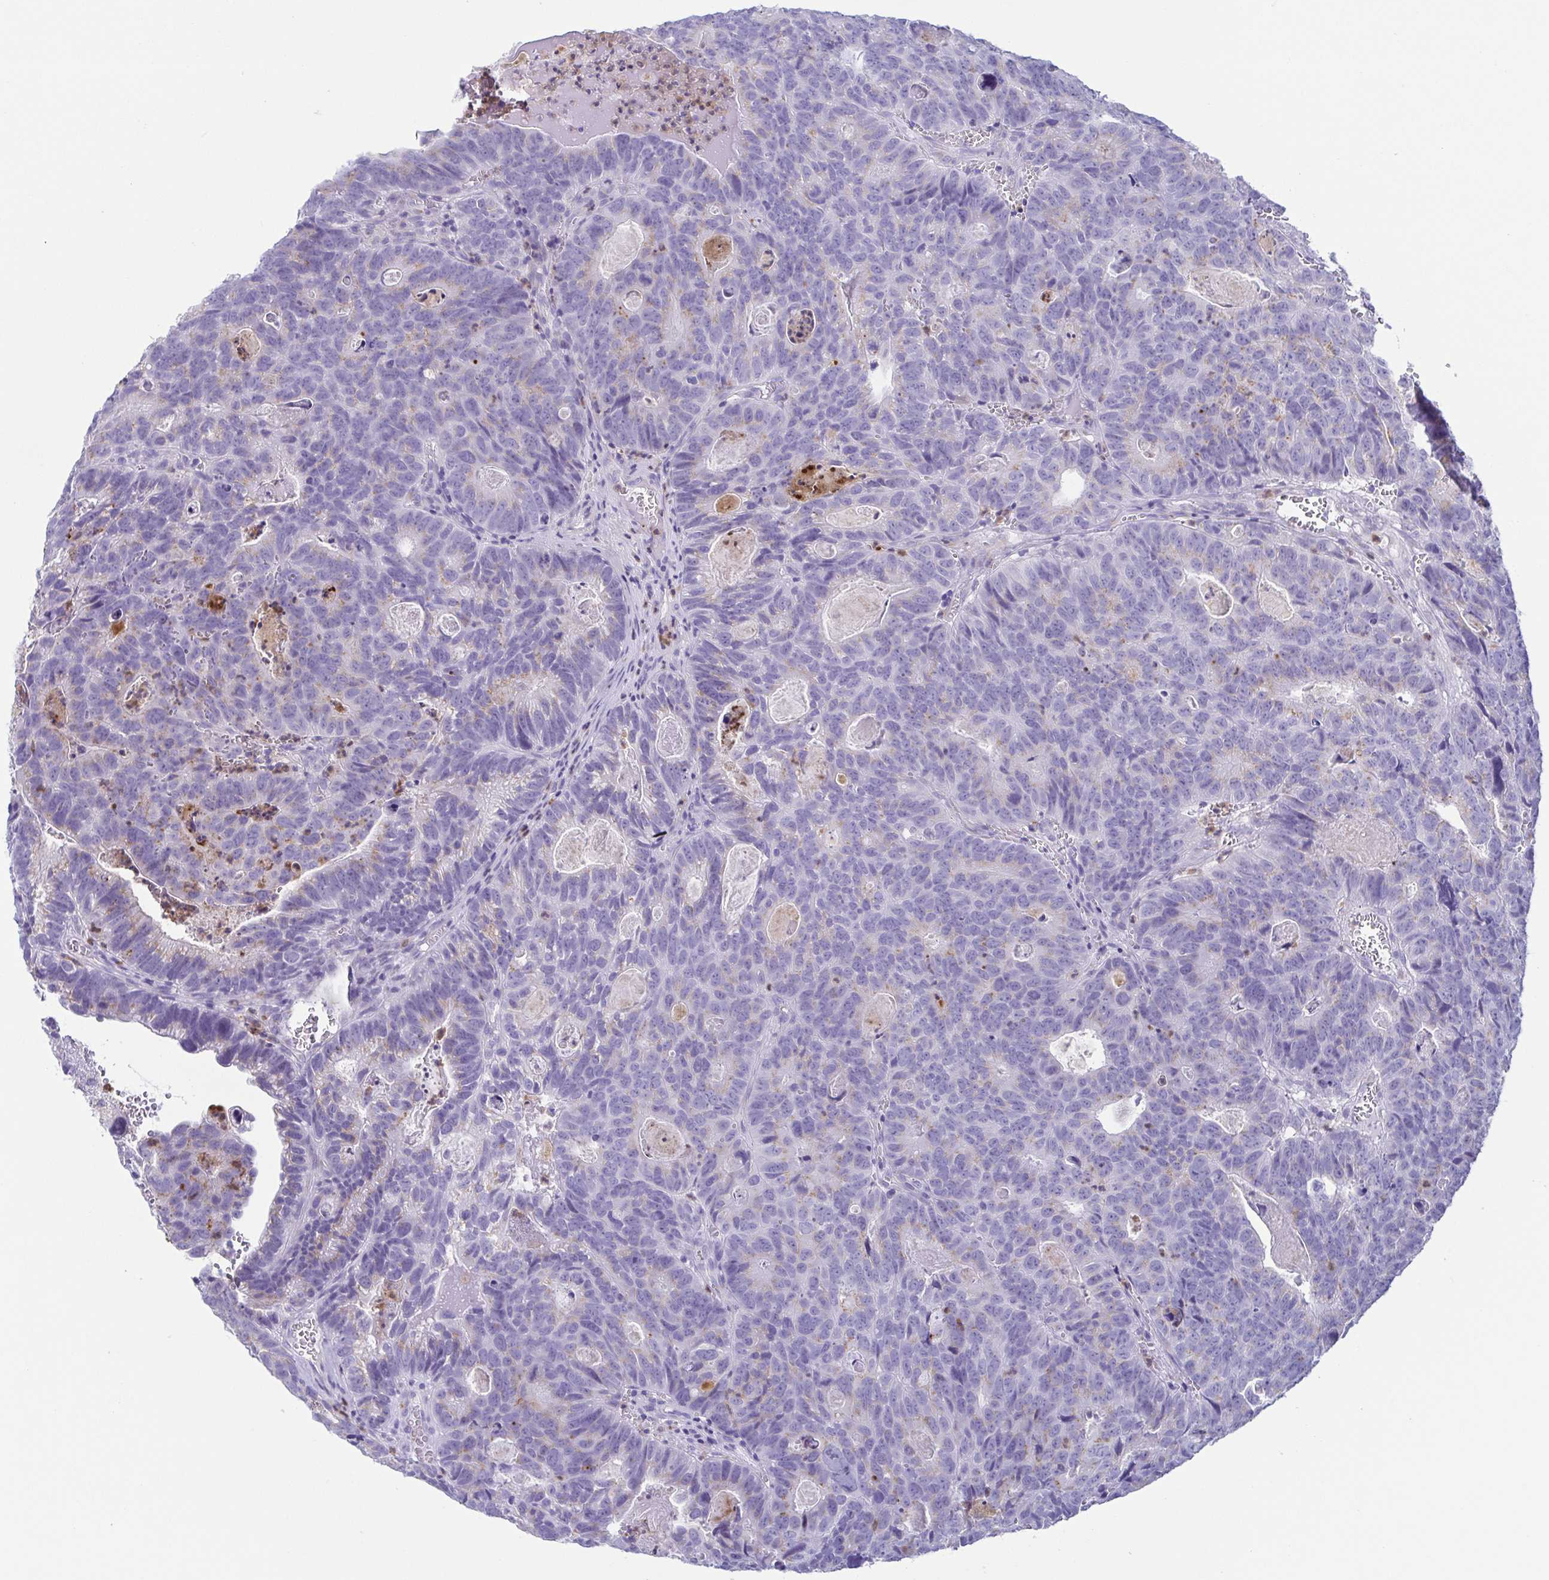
{"staining": {"intensity": "negative", "quantity": "none", "location": "none"}, "tissue": "head and neck cancer", "cell_type": "Tumor cells", "image_type": "cancer", "snomed": [{"axis": "morphology", "description": "Adenocarcinoma, NOS"}, {"axis": "topography", "description": "Head-Neck"}], "caption": "Tumor cells show no significant staining in head and neck cancer.", "gene": "AZU1", "patient": {"sex": "male", "age": 62}}